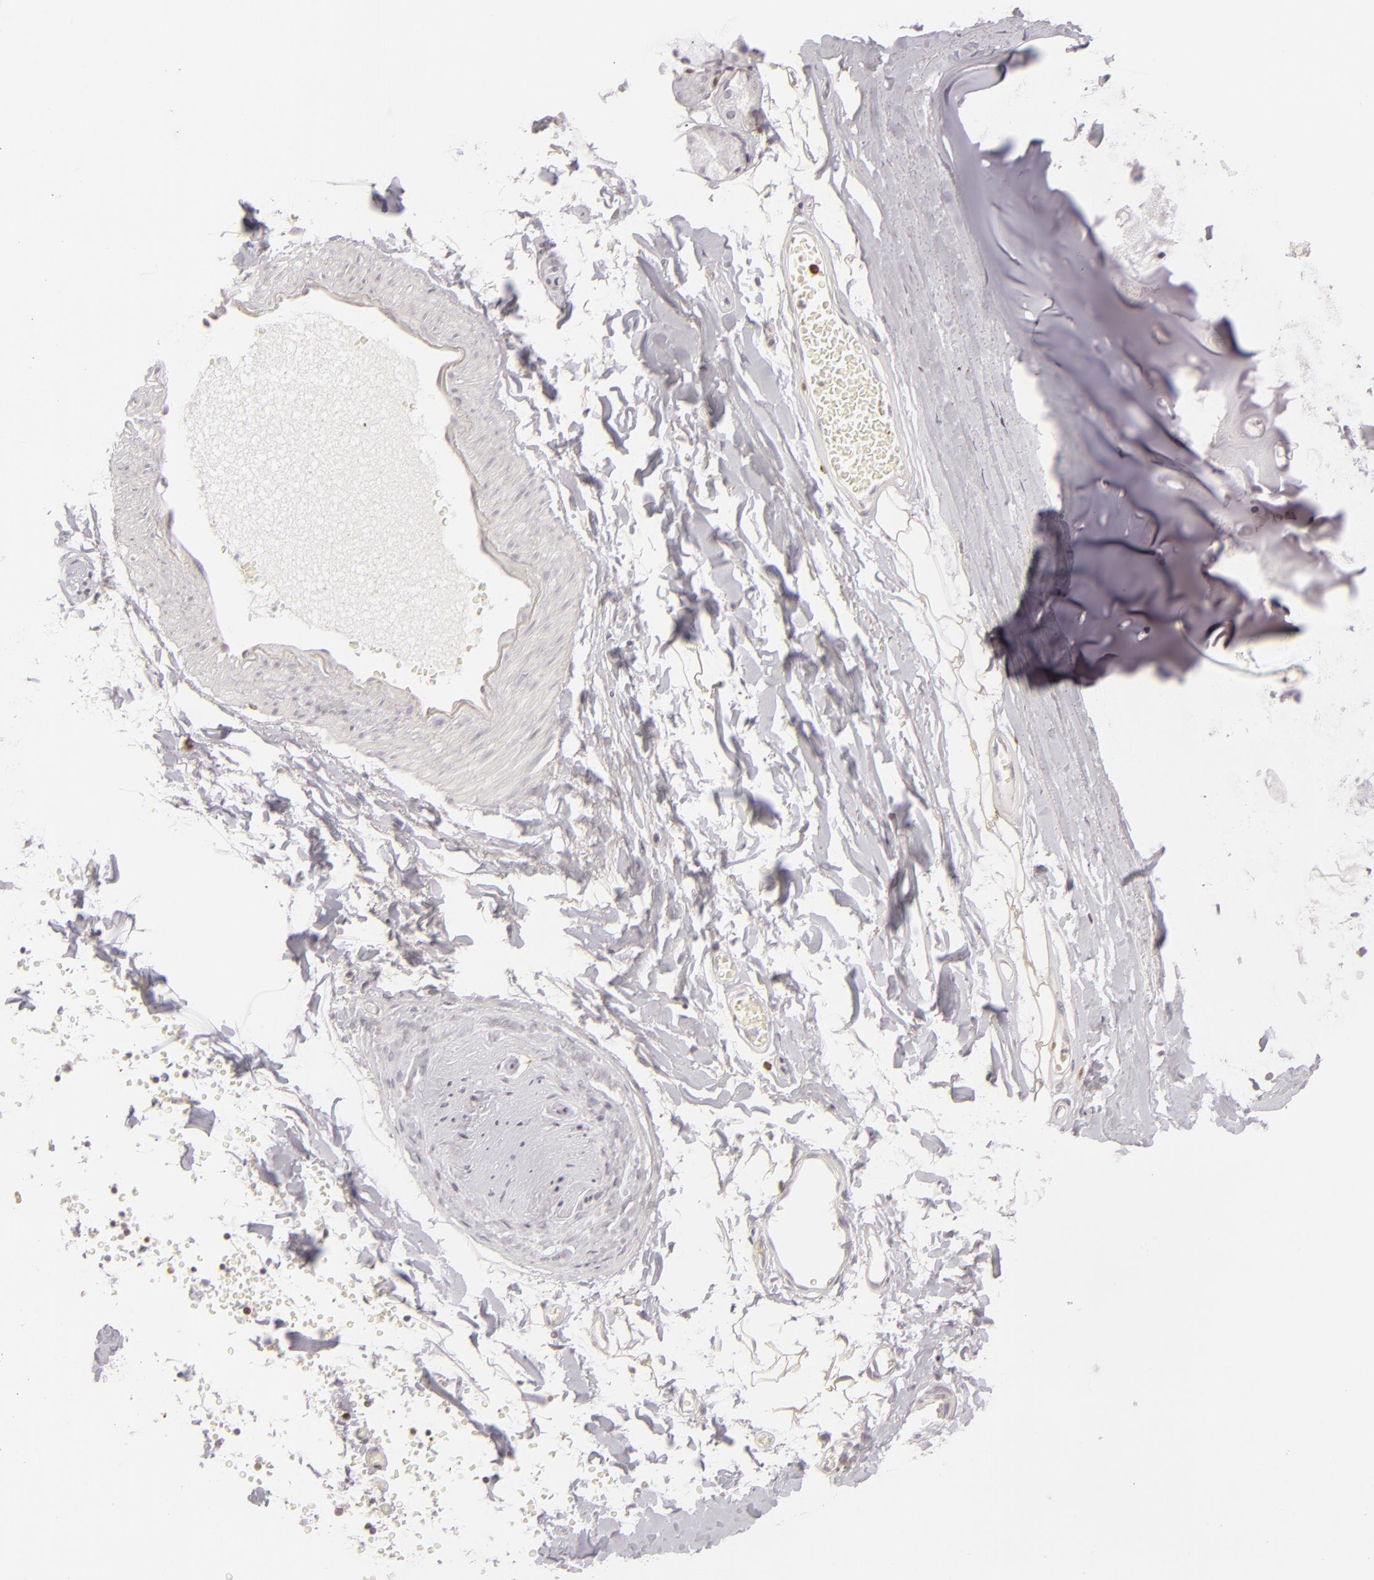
{"staining": {"intensity": "negative", "quantity": "none", "location": "none"}, "tissue": "adipose tissue", "cell_type": "Adipocytes", "image_type": "normal", "snomed": [{"axis": "morphology", "description": "Normal tissue, NOS"}, {"axis": "topography", "description": "Bronchus"}, {"axis": "topography", "description": "Lung"}], "caption": "Immunohistochemistry (IHC) image of normal adipose tissue: human adipose tissue stained with DAB (3,3'-diaminobenzidine) exhibits no significant protein expression in adipocytes.", "gene": "APOBEC3G", "patient": {"sex": "female", "age": 56}}